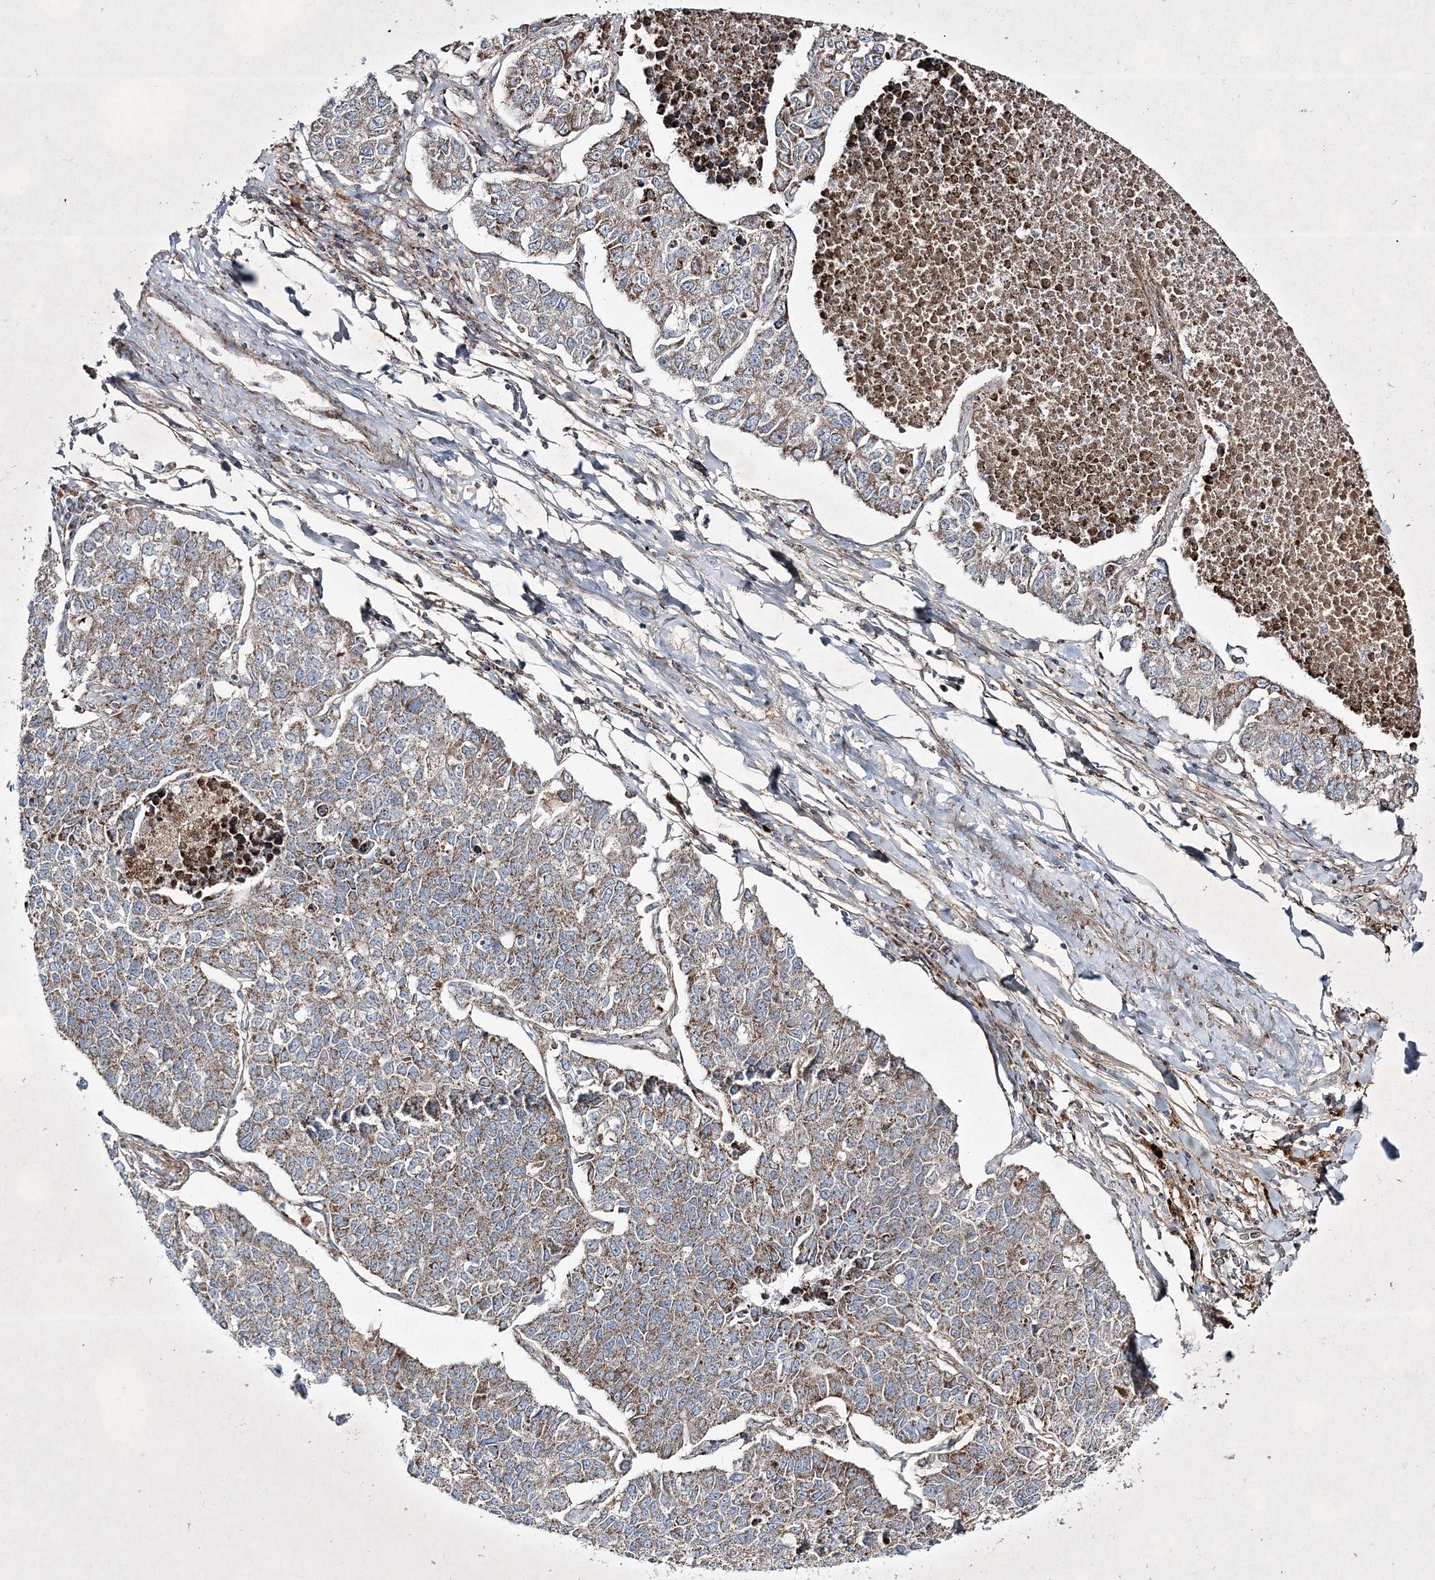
{"staining": {"intensity": "moderate", "quantity": ">75%", "location": "cytoplasmic/membranous"}, "tissue": "lung cancer", "cell_type": "Tumor cells", "image_type": "cancer", "snomed": [{"axis": "morphology", "description": "Adenocarcinoma, NOS"}, {"axis": "topography", "description": "Lung"}], "caption": "Immunohistochemical staining of human lung cancer displays medium levels of moderate cytoplasmic/membranous protein positivity in about >75% of tumor cells.", "gene": "RICTOR", "patient": {"sex": "male", "age": 49}}